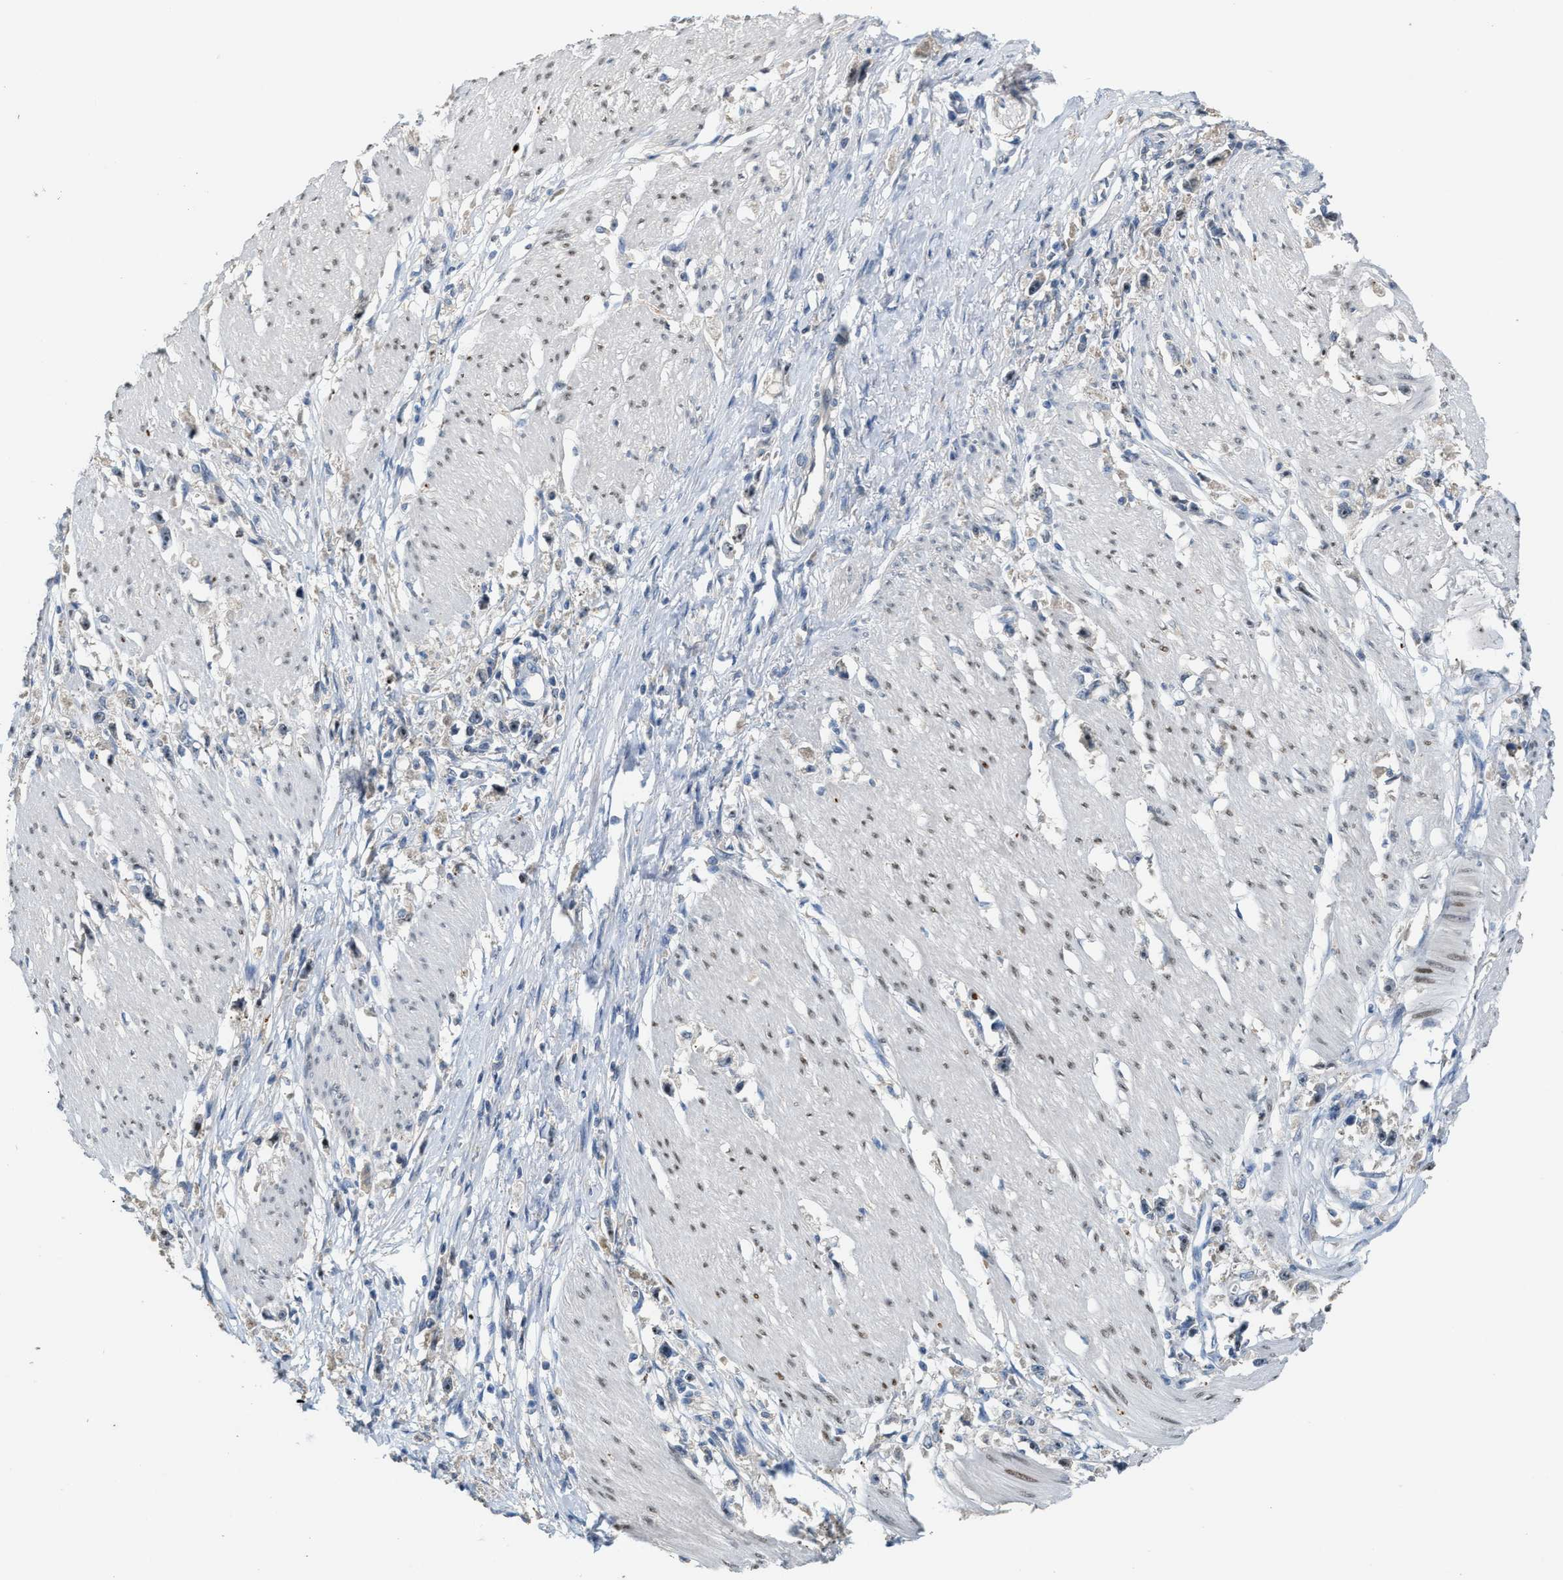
{"staining": {"intensity": "moderate", "quantity": "25%-75%", "location": "nuclear"}, "tissue": "stomach cancer", "cell_type": "Tumor cells", "image_type": "cancer", "snomed": [{"axis": "morphology", "description": "Adenocarcinoma, NOS"}, {"axis": "topography", "description": "Stomach"}], "caption": "IHC photomicrograph of human stomach adenocarcinoma stained for a protein (brown), which shows medium levels of moderate nuclear expression in approximately 25%-75% of tumor cells.", "gene": "ZNF783", "patient": {"sex": "female", "age": 59}}